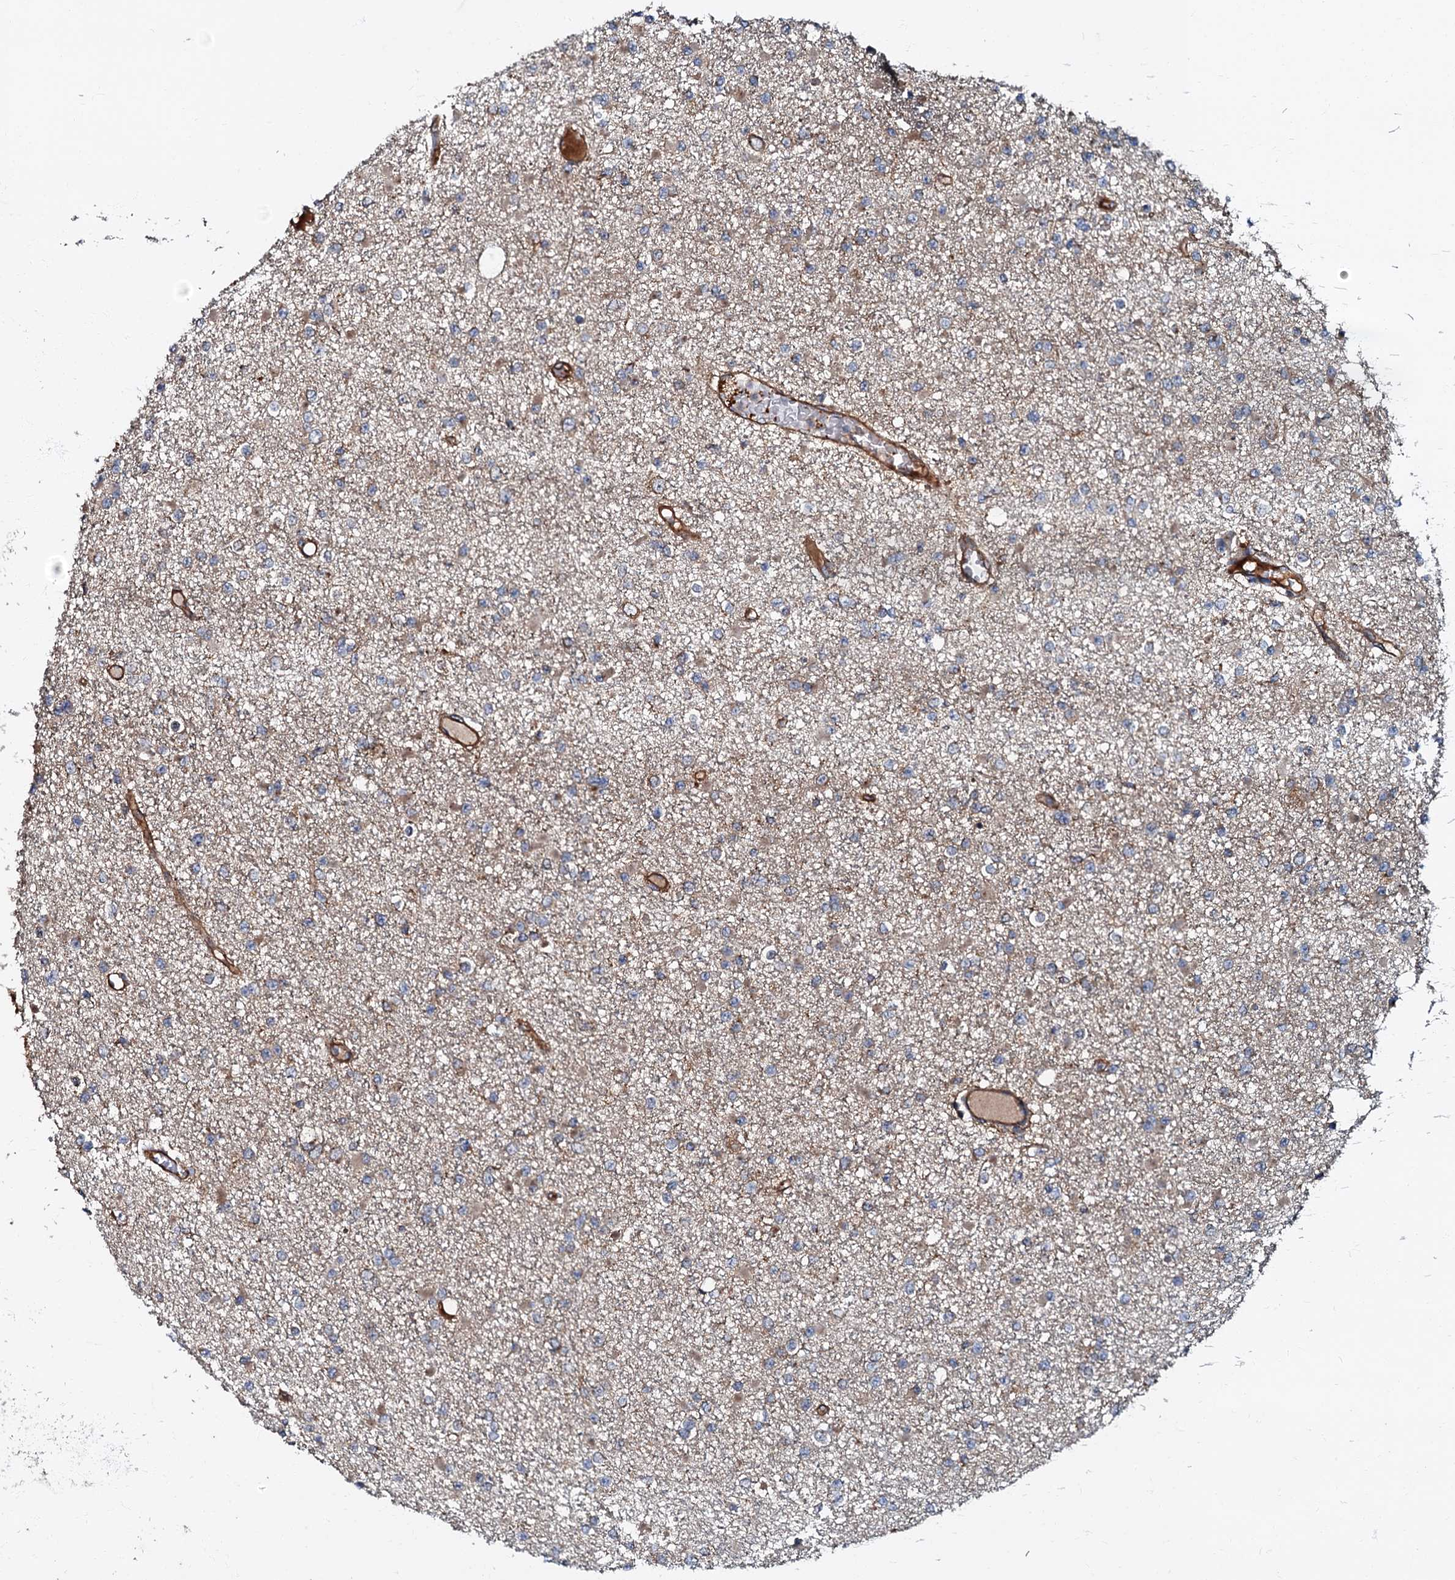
{"staining": {"intensity": "weak", "quantity": "<25%", "location": "cytoplasmic/membranous"}, "tissue": "glioma", "cell_type": "Tumor cells", "image_type": "cancer", "snomed": [{"axis": "morphology", "description": "Glioma, malignant, Low grade"}, {"axis": "topography", "description": "Brain"}], "caption": "Immunohistochemistry (IHC) photomicrograph of malignant glioma (low-grade) stained for a protein (brown), which shows no expression in tumor cells.", "gene": "BLOC1S6", "patient": {"sex": "female", "age": 22}}